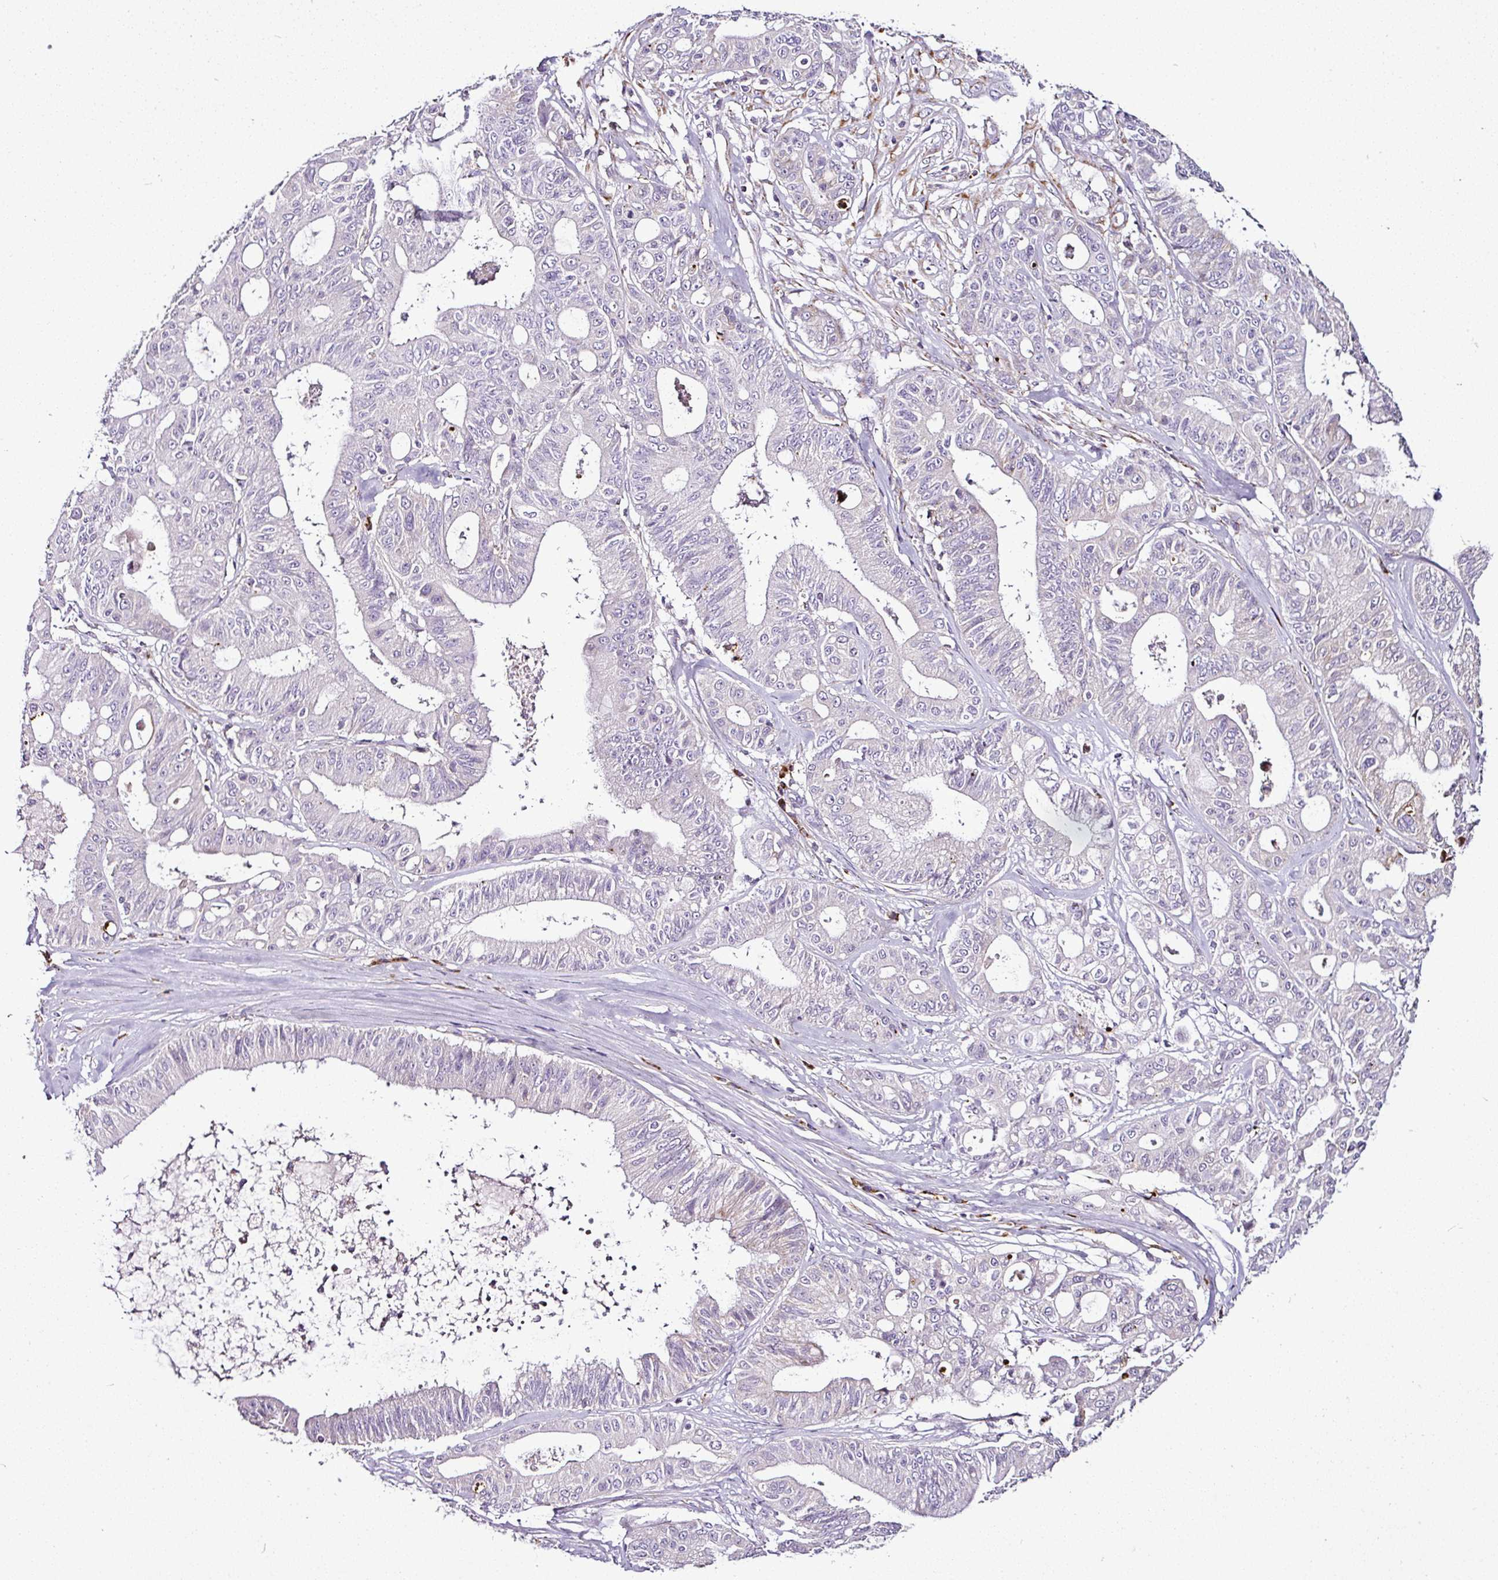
{"staining": {"intensity": "negative", "quantity": "none", "location": "none"}, "tissue": "ovarian cancer", "cell_type": "Tumor cells", "image_type": "cancer", "snomed": [{"axis": "morphology", "description": "Cystadenocarcinoma, mucinous, NOS"}, {"axis": "topography", "description": "Ovary"}], "caption": "Micrograph shows no significant protein staining in tumor cells of ovarian mucinous cystadenocarcinoma.", "gene": "DPAGT1", "patient": {"sex": "female", "age": 70}}